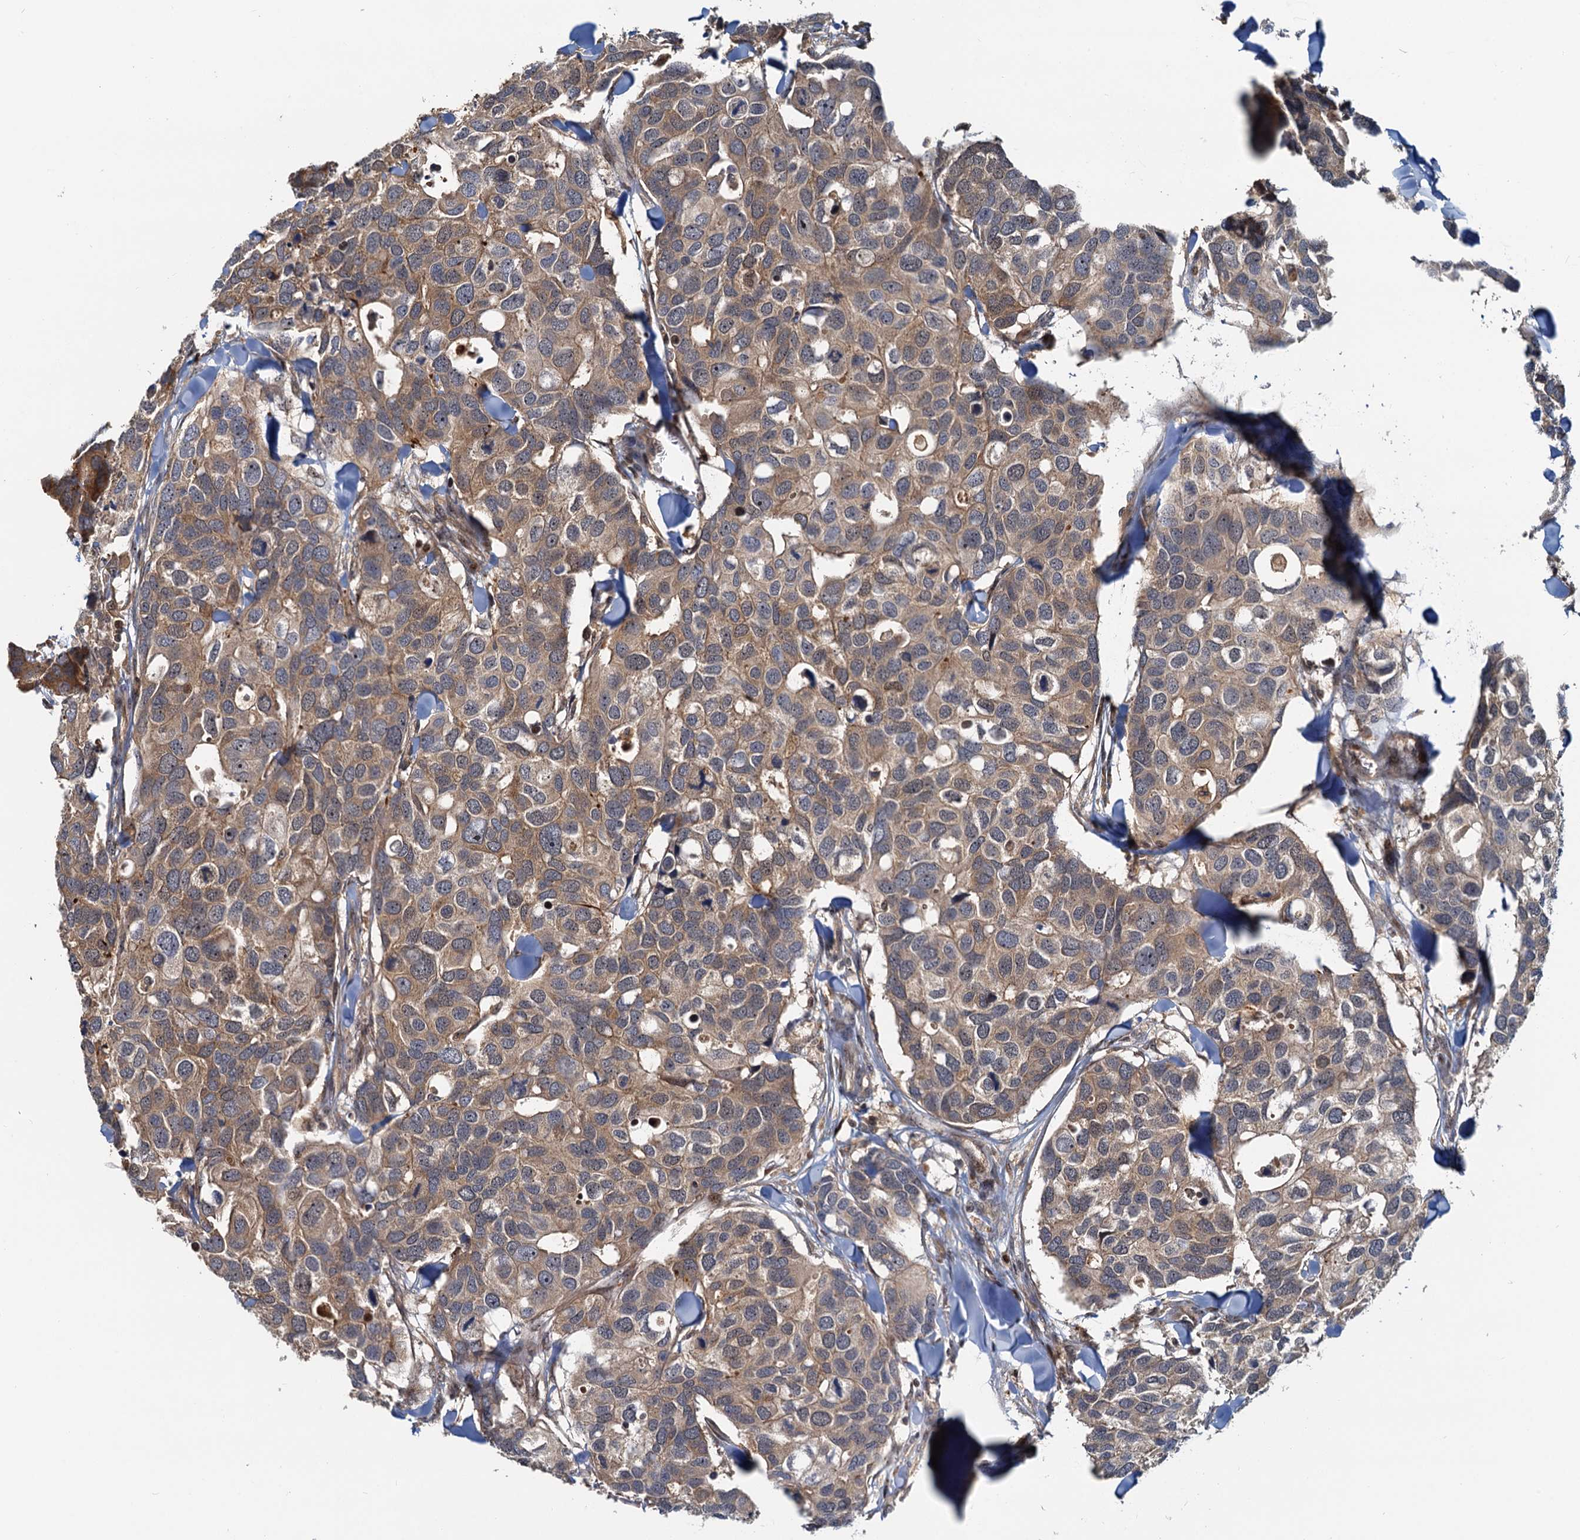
{"staining": {"intensity": "weak", "quantity": ">75%", "location": "cytoplasmic/membranous"}, "tissue": "breast cancer", "cell_type": "Tumor cells", "image_type": "cancer", "snomed": [{"axis": "morphology", "description": "Duct carcinoma"}, {"axis": "topography", "description": "Breast"}], "caption": "Tumor cells reveal low levels of weak cytoplasmic/membranous staining in approximately >75% of cells in human breast cancer.", "gene": "TOLLIP", "patient": {"sex": "female", "age": 83}}